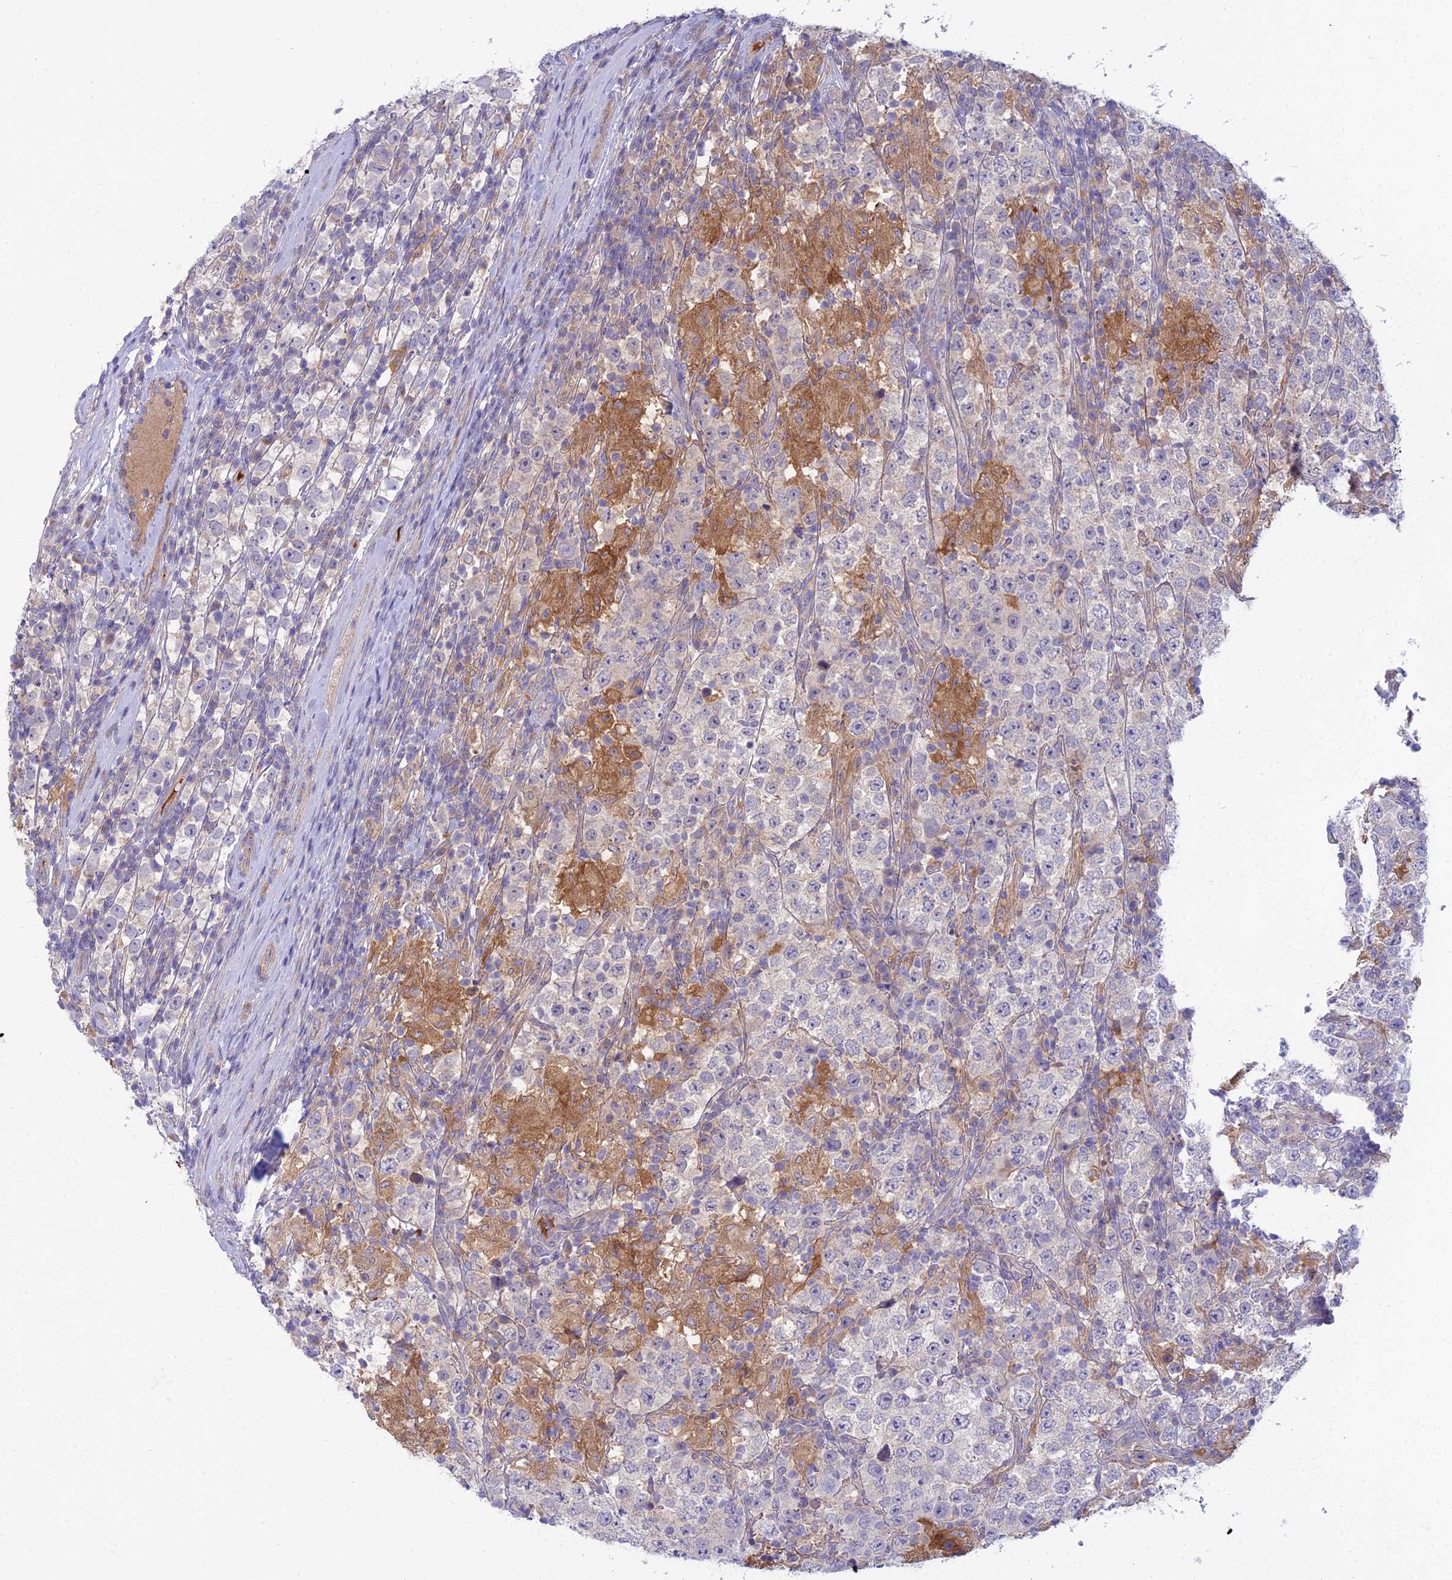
{"staining": {"intensity": "negative", "quantity": "none", "location": "none"}, "tissue": "testis cancer", "cell_type": "Tumor cells", "image_type": "cancer", "snomed": [{"axis": "morphology", "description": "Normal tissue, NOS"}, {"axis": "morphology", "description": "Urothelial carcinoma, High grade"}, {"axis": "morphology", "description": "Seminoma, NOS"}, {"axis": "morphology", "description": "Carcinoma, Embryonal, NOS"}, {"axis": "topography", "description": "Urinary bladder"}, {"axis": "topography", "description": "Testis"}], "caption": "IHC of testis seminoma reveals no positivity in tumor cells.", "gene": "DUS2", "patient": {"sex": "male", "age": 41}}